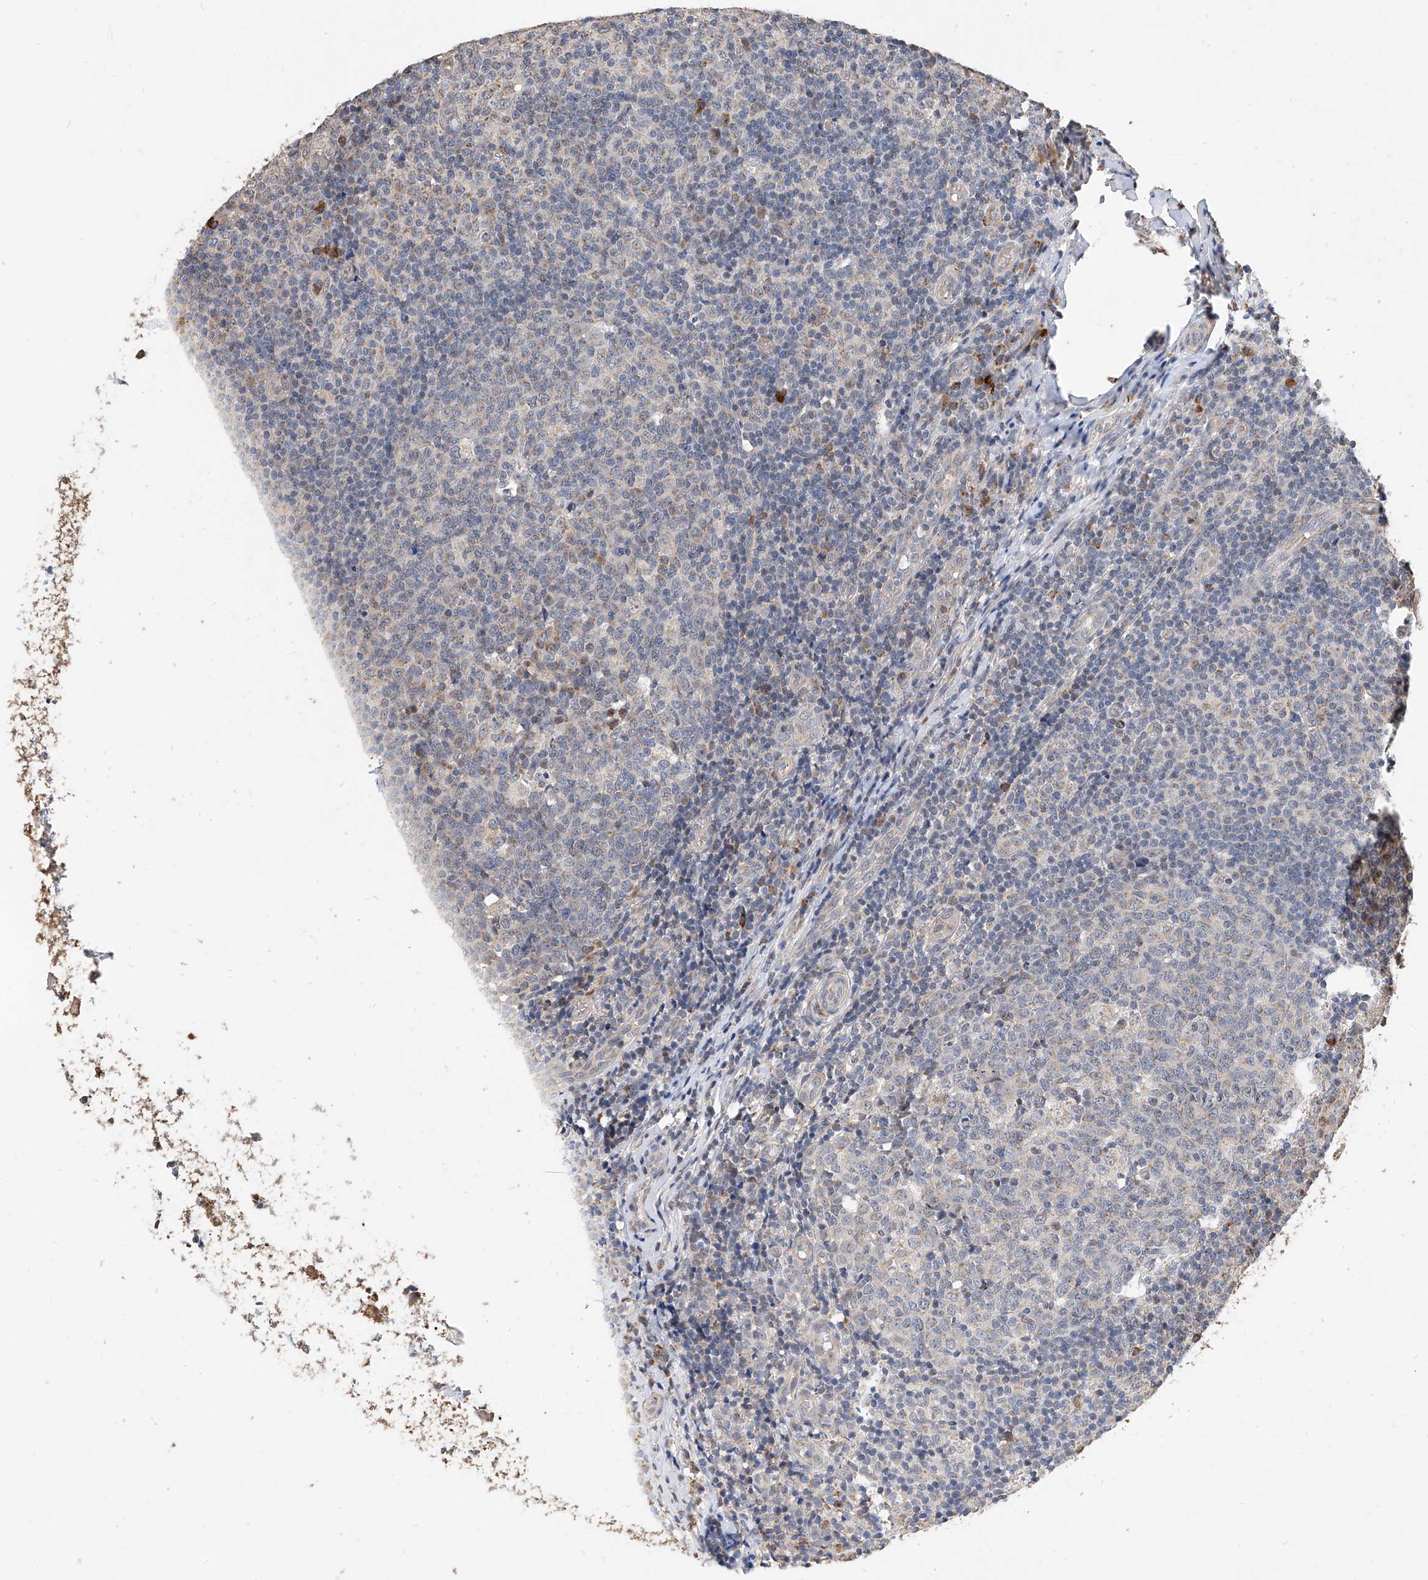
{"staining": {"intensity": "negative", "quantity": "none", "location": "none"}, "tissue": "tonsil", "cell_type": "Germinal center cells", "image_type": "normal", "snomed": [{"axis": "morphology", "description": "Normal tissue, NOS"}, {"axis": "topography", "description": "Tonsil"}], "caption": "Photomicrograph shows no significant protein positivity in germinal center cells of unremarkable tonsil. (IHC, brightfield microscopy, high magnification).", "gene": "MFSD4B", "patient": {"sex": "female", "age": 19}}